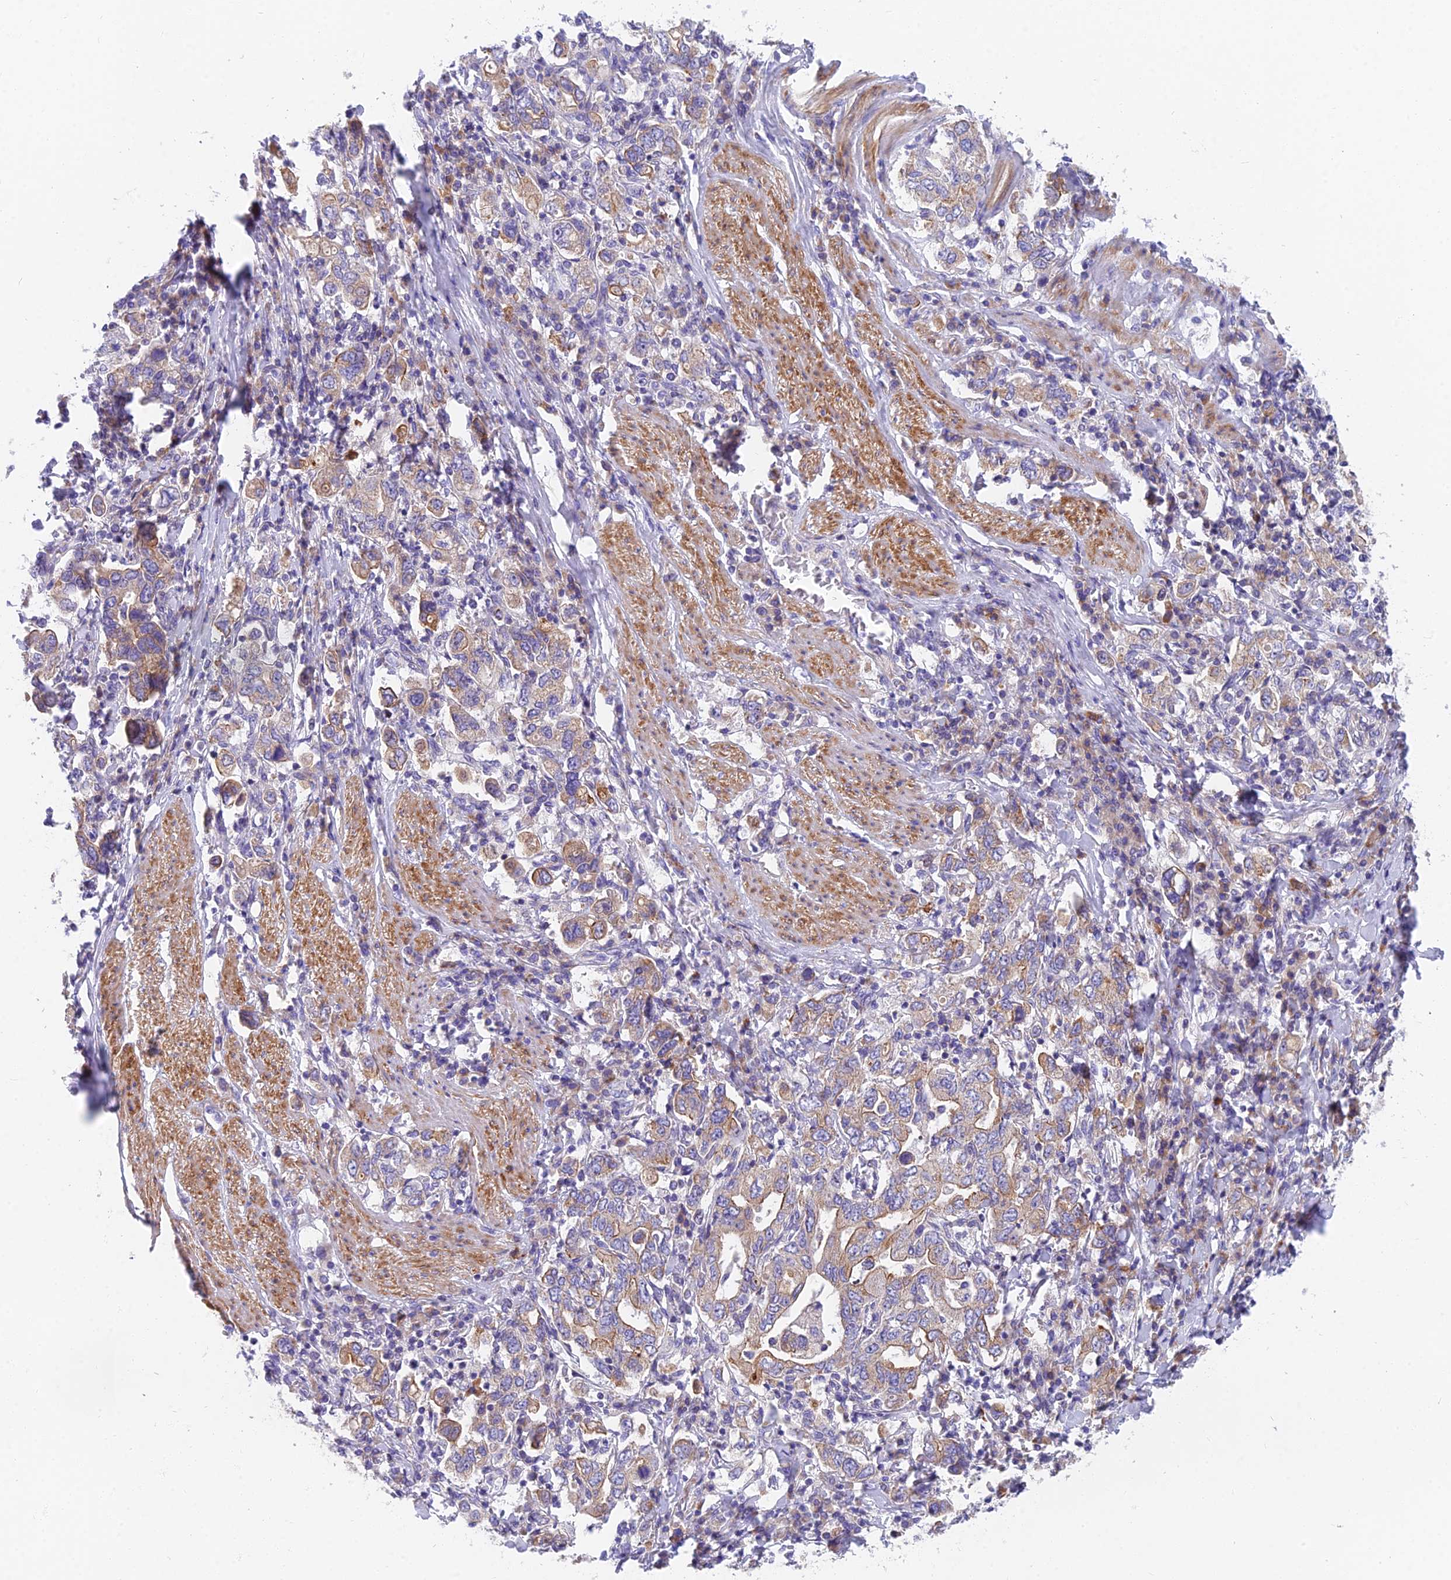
{"staining": {"intensity": "moderate", "quantity": "<25%", "location": "cytoplasmic/membranous"}, "tissue": "stomach cancer", "cell_type": "Tumor cells", "image_type": "cancer", "snomed": [{"axis": "morphology", "description": "Adenocarcinoma, NOS"}, {"axis": "topography", "description": "Stomach, upper"}], "caption": "Immunohistochemical staining of stomach adenocarcinoma shows low levels of moderate cytoplasmic/membranous protein expression in about <25% of tumor cells.", "gene": "MVB12A", "patient": {"sex": "male", "age": 62}}